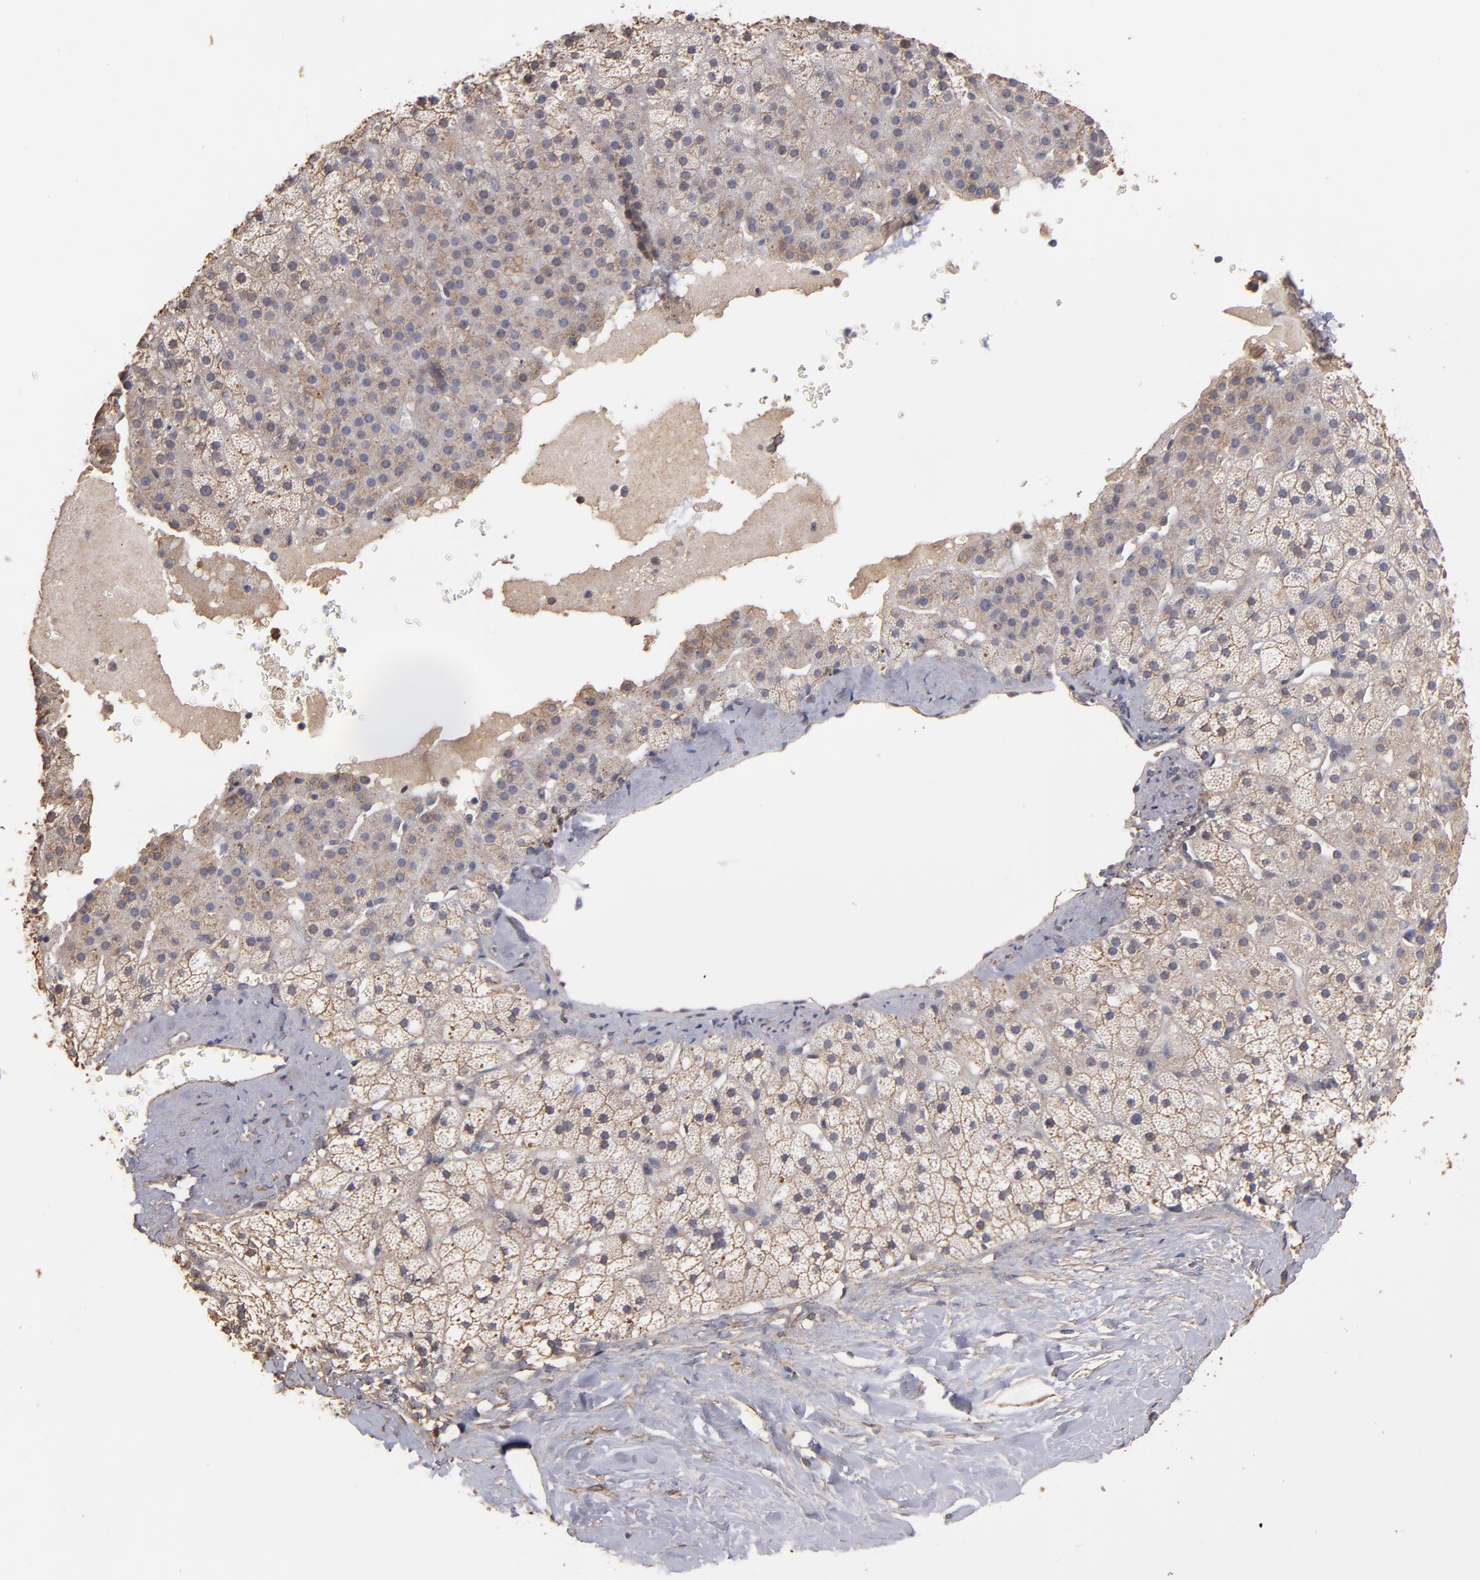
{"staining": {"intensity": "weak", "quantity": ">75%", "location": "cytoplasmic/membranous"}, "tissue": "adrenal gland", "cell_type": "Glandular cells", "image_type": "normal", "snomed": [{"axis": "morphology", "description": "Normal tissue, NOS"}, {"axis": "topography", "description": "Adrenal gland"}], "caption": "Brown immunohistochemical staining in unremarkable human adrenal gland demonstrates weak cytoplasmic/membranous expression in about >75% of glandular cells. The protein of interest is shown in brown color, while the nuclei are stained blue.", "gene": "DMD", "patient": {"sex": "male", "age": 35}}